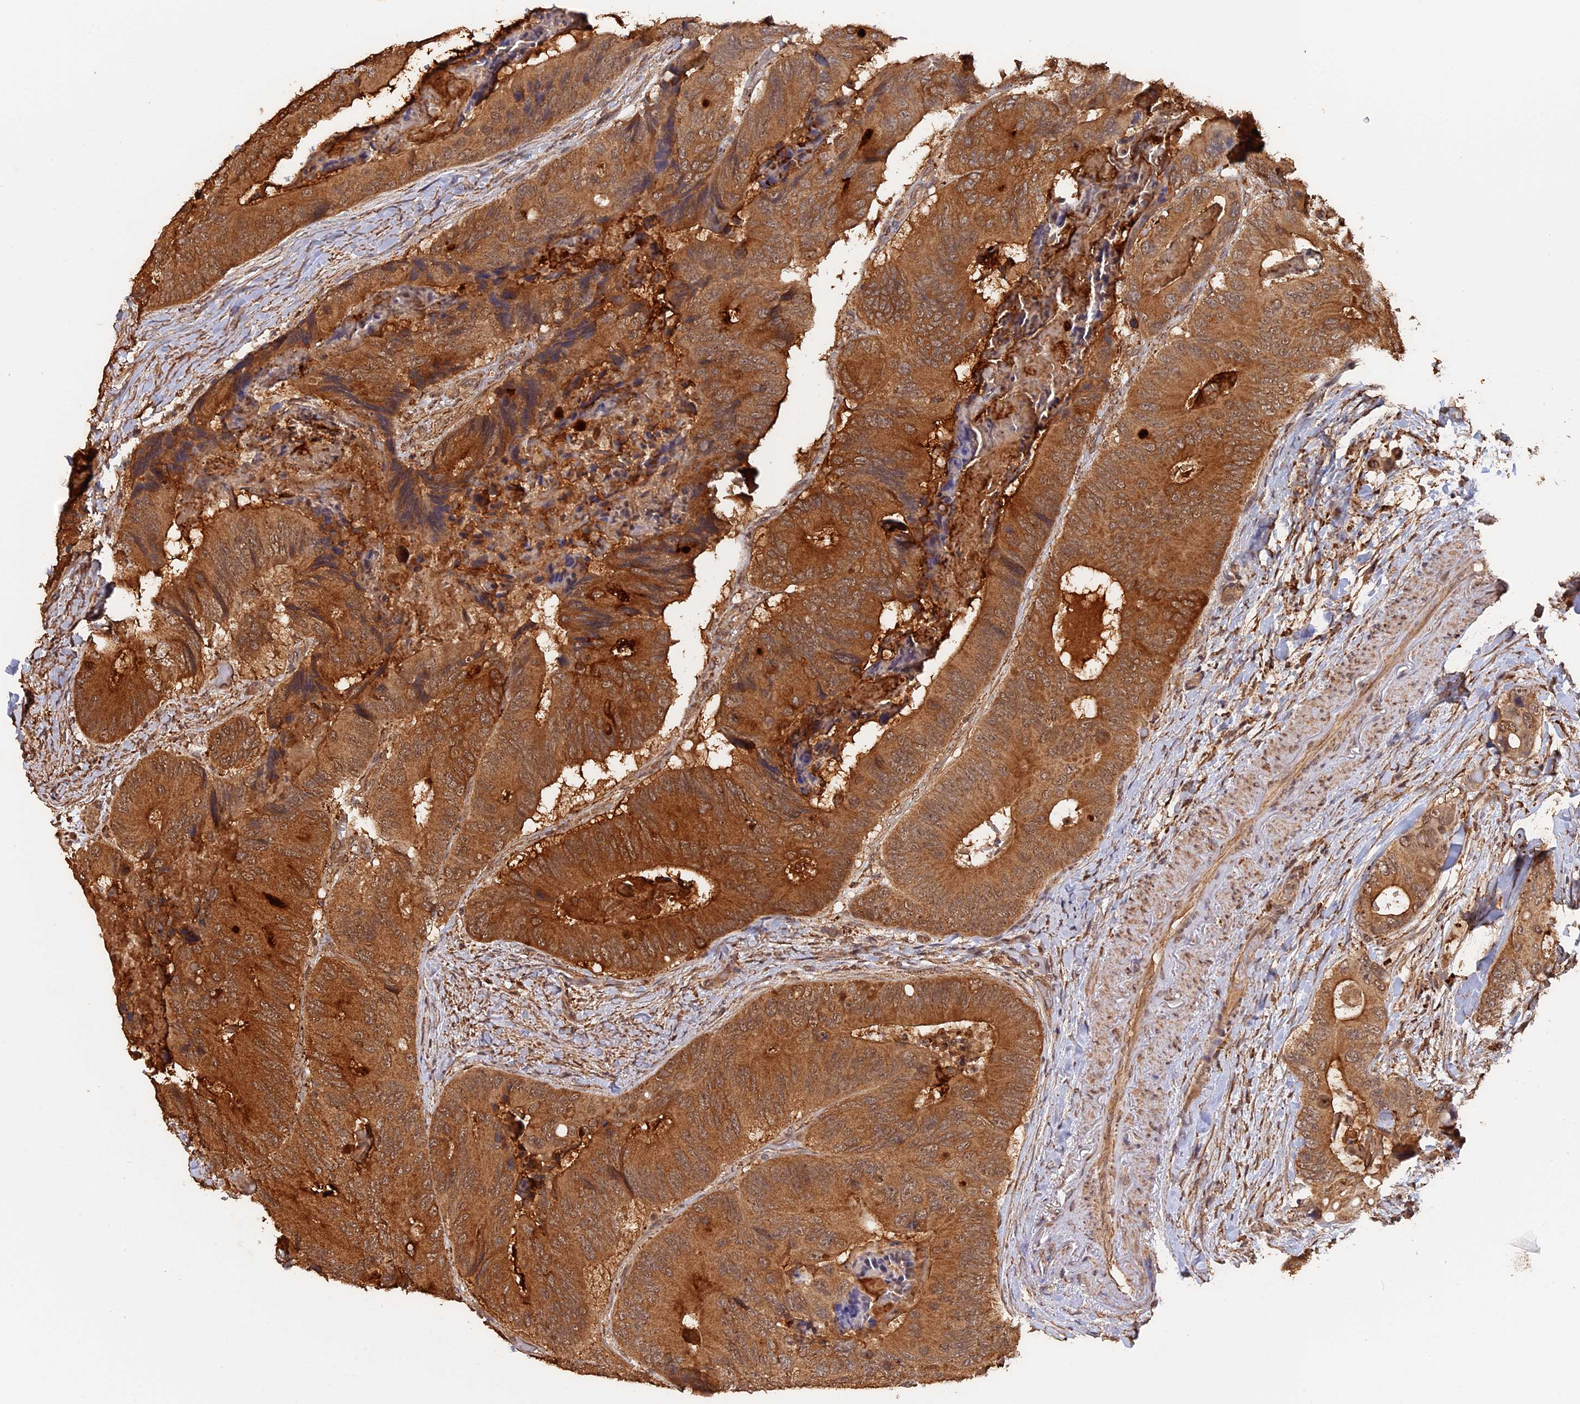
{"staining": {"intensity": "moderate", "quantity": ">75%", "location": "cytoplasmic/membranous"}, "tissue": "colorectal cancer", "cell_type": "Tumor cells", "image_type": "cancer", "snomed": [{"axis": "morphology", "description": "Adenocarcinoma, NOS"}, {"axis": "topography", "description": "Colon"}], "caption": "DAB (3,3'-diaminobenzidine) immunohistochemical staining of human adenocarcinoma (colorectal) reveals moderate cytoplasmic/membranous protein positivity in about >75% of tumor cells.", "gene": "FAM210B", "patient": {"sex": "male", "age": 84}}